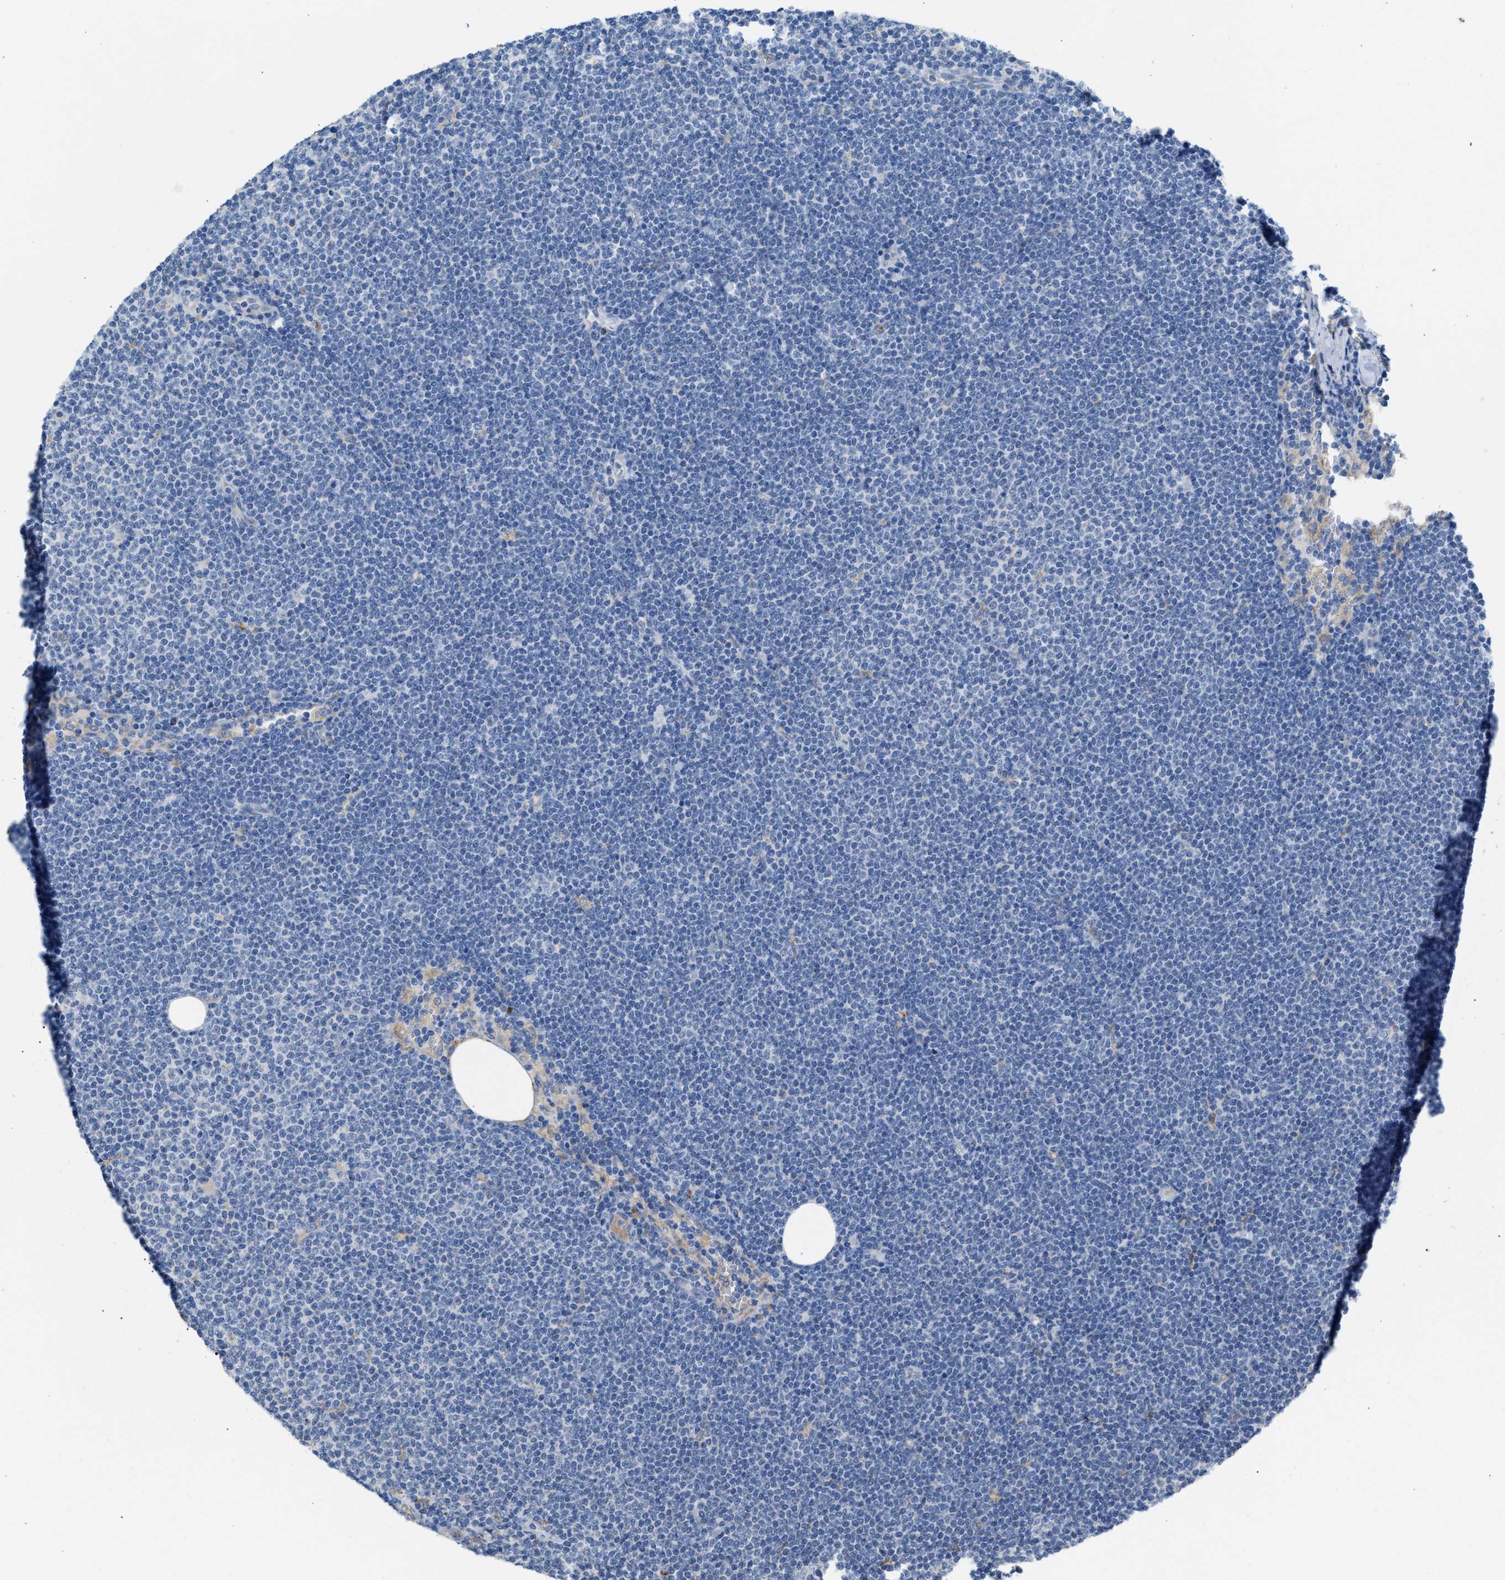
{"staining": {"intensity": "negative", "quantity": "none", "location": "none"}, "tissue": "lymphoma", "cell_type": "Tumor cells", "image_type": "cancer", "snomed": [{"axis": "morphology", "description": "Malignant lymphoma, non-Hodgkin's type, Low grade"}, {"axis": "topography", "description": "Lymph node"}], "caption": "A photomicrograph of lymphoma stained for a protein demonstrates no brown staining in tumor cells. (DAB (3,3'-diaminobenzidine) immunohistochemistry with hematoxylin counter stain).", "gene": "CA3", "patient": {"sex": "female", "age": 53}}